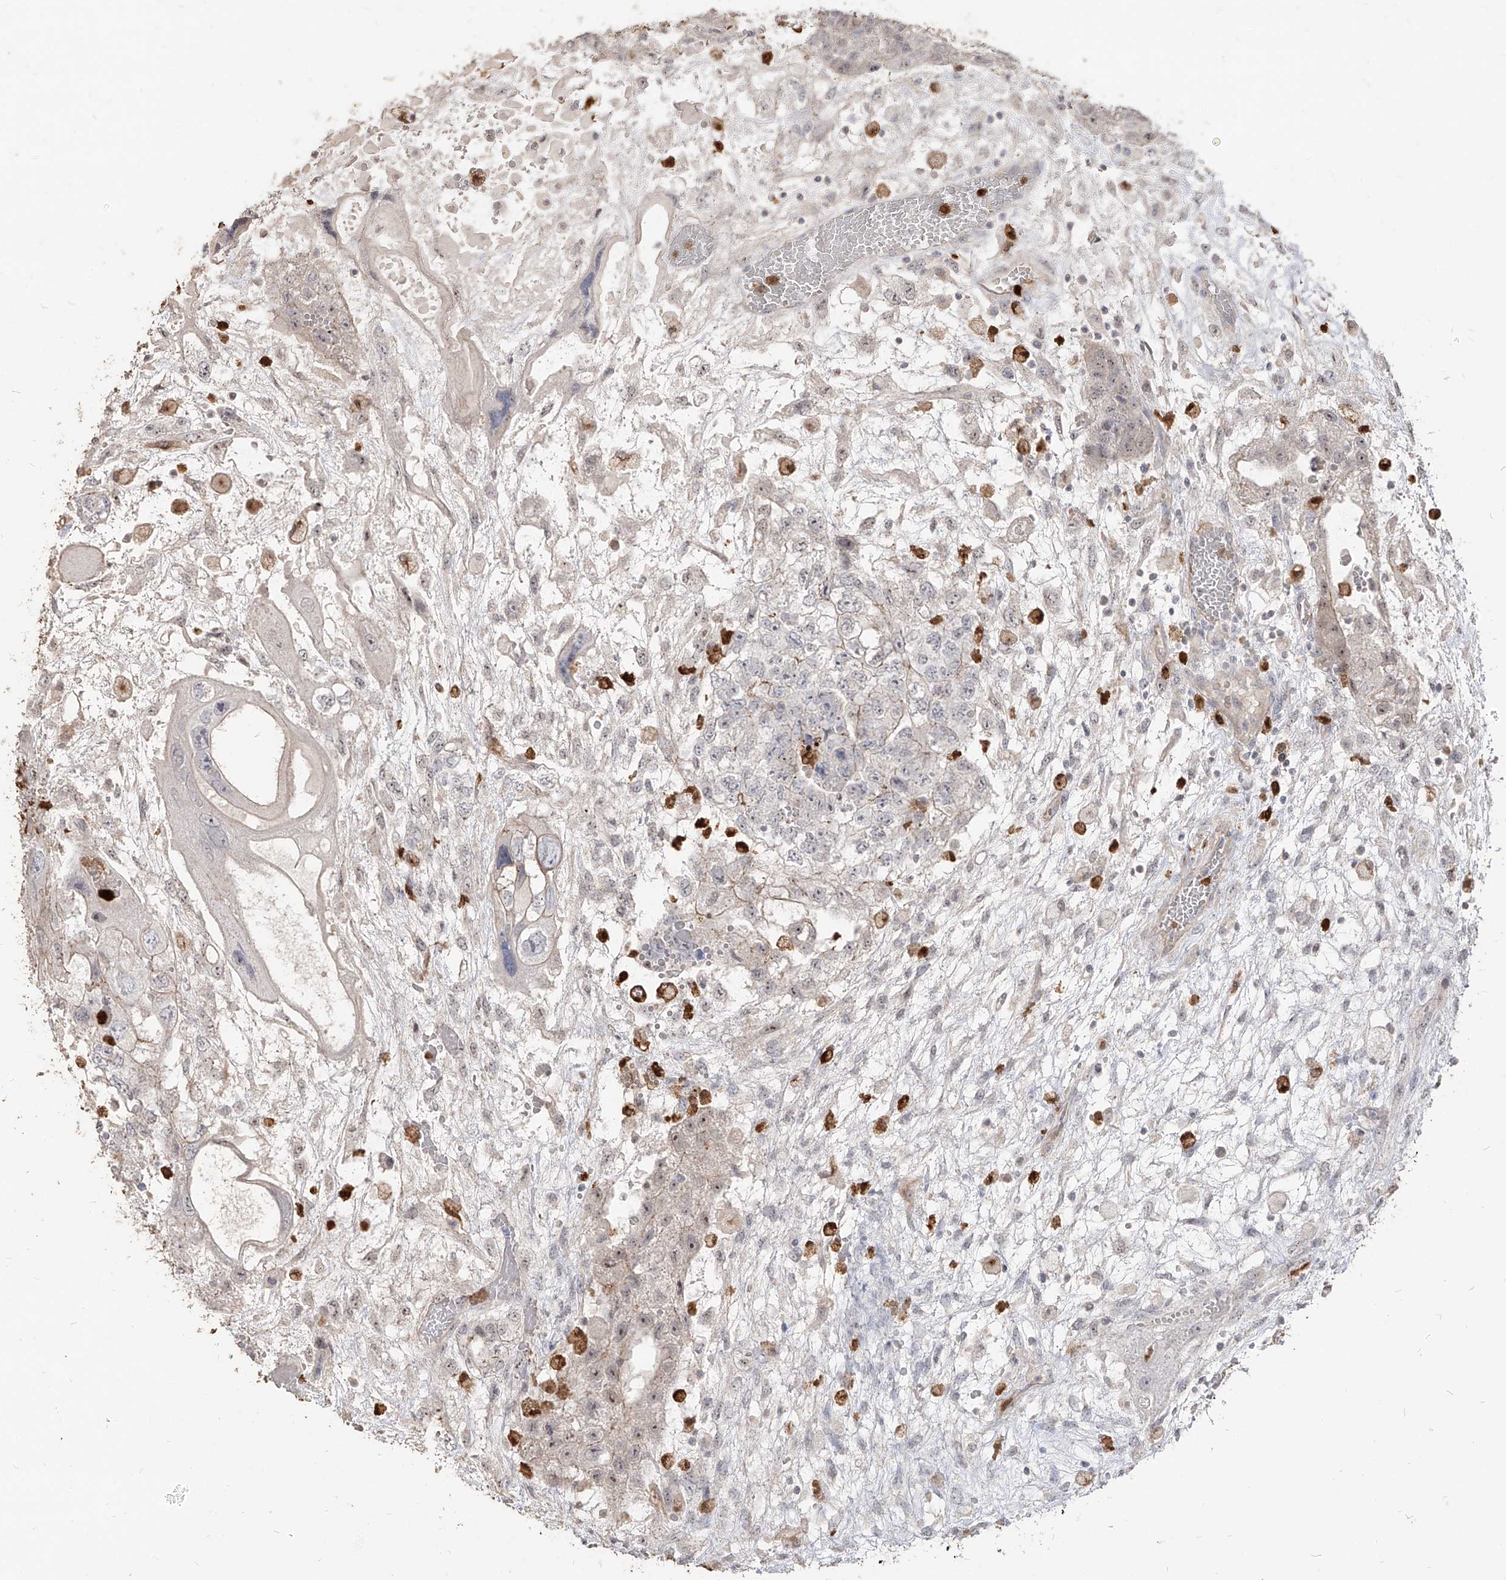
{"staining": {"intensity": "weak", "quantity": "<25%", "location": "cytoplasmic/membranous"}, "tissue": "testis cancer", "cell_type": "Tumor cells", "image_type": "cancer", "snomed": [{"axis": "morphology", "description": "Carcinoma, Embryonal, NOS"}, {"axis": "topography", "description": "Testis"}], "caption": "Tumor cells are negative for protein expression in human testis cancer (embryonal carcinoma). The staining is performed using DAB brown chromogen with nuclei counter-stained in using hematoxylin.", "gene": "ZNF227", "patient": {"sex": "male", "age": 36}}